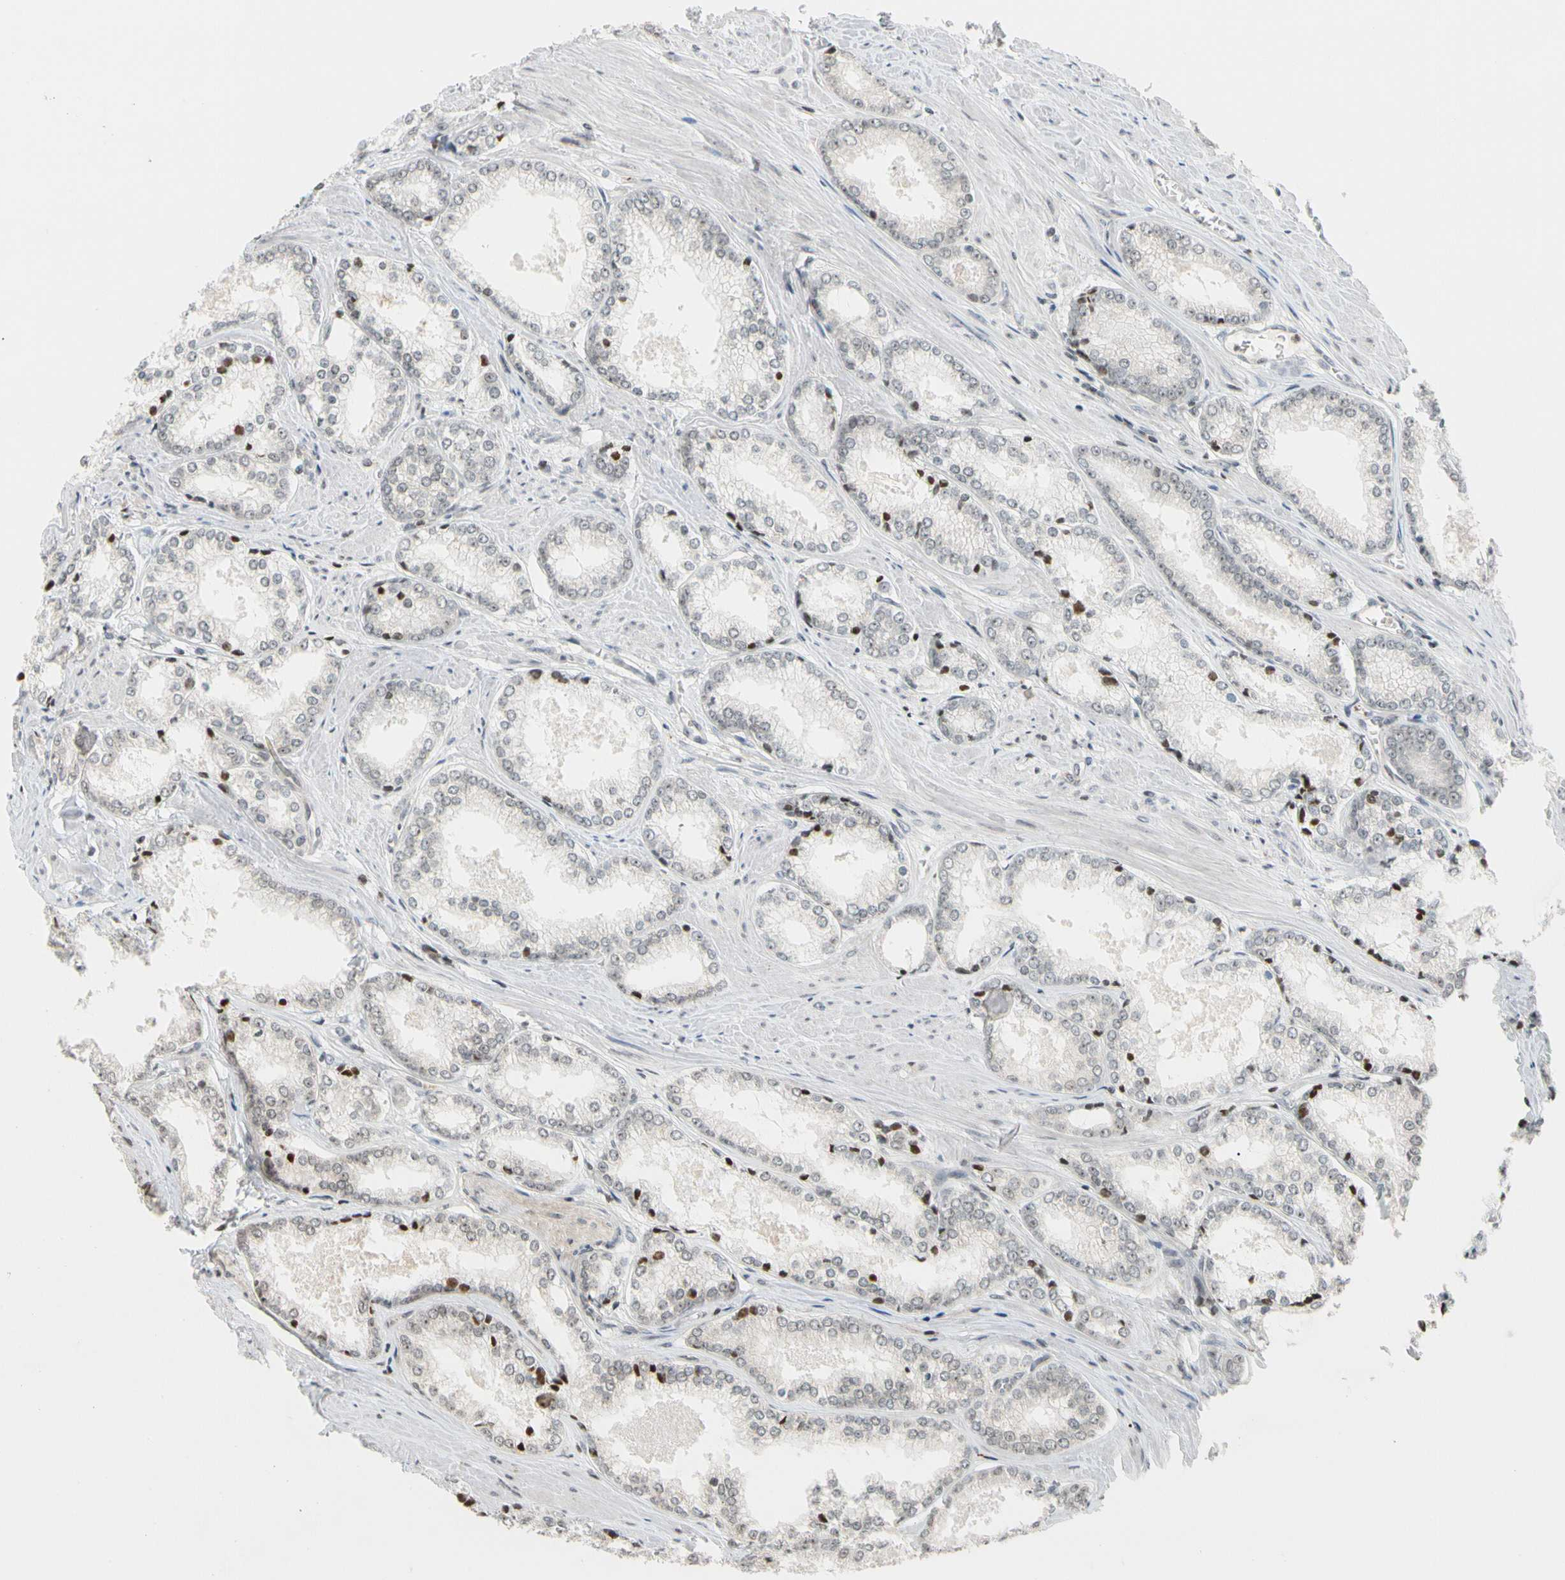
{"staining": {"intensity": "moderate", "quantity": "<25%", "location": "nuclear"}, "tissue": "prostate cancer", "cell_type": "Tumor cells", "image_type": "cancer", "snomed": [{"axis": "morphology", "description": "Adenocarcinoma, Low grade"}, {"axis": "topography", "description": "Prostate"}], "caption": "This photomicrograph shows immunohistochemistry staining of human adenocarcinoma (low-grade) (prostate), with low moderate nuclear positivity in approximately <25% of tumor cells.", "gene": "CDK7", "patient": {"sex": "male", "age": 64}}